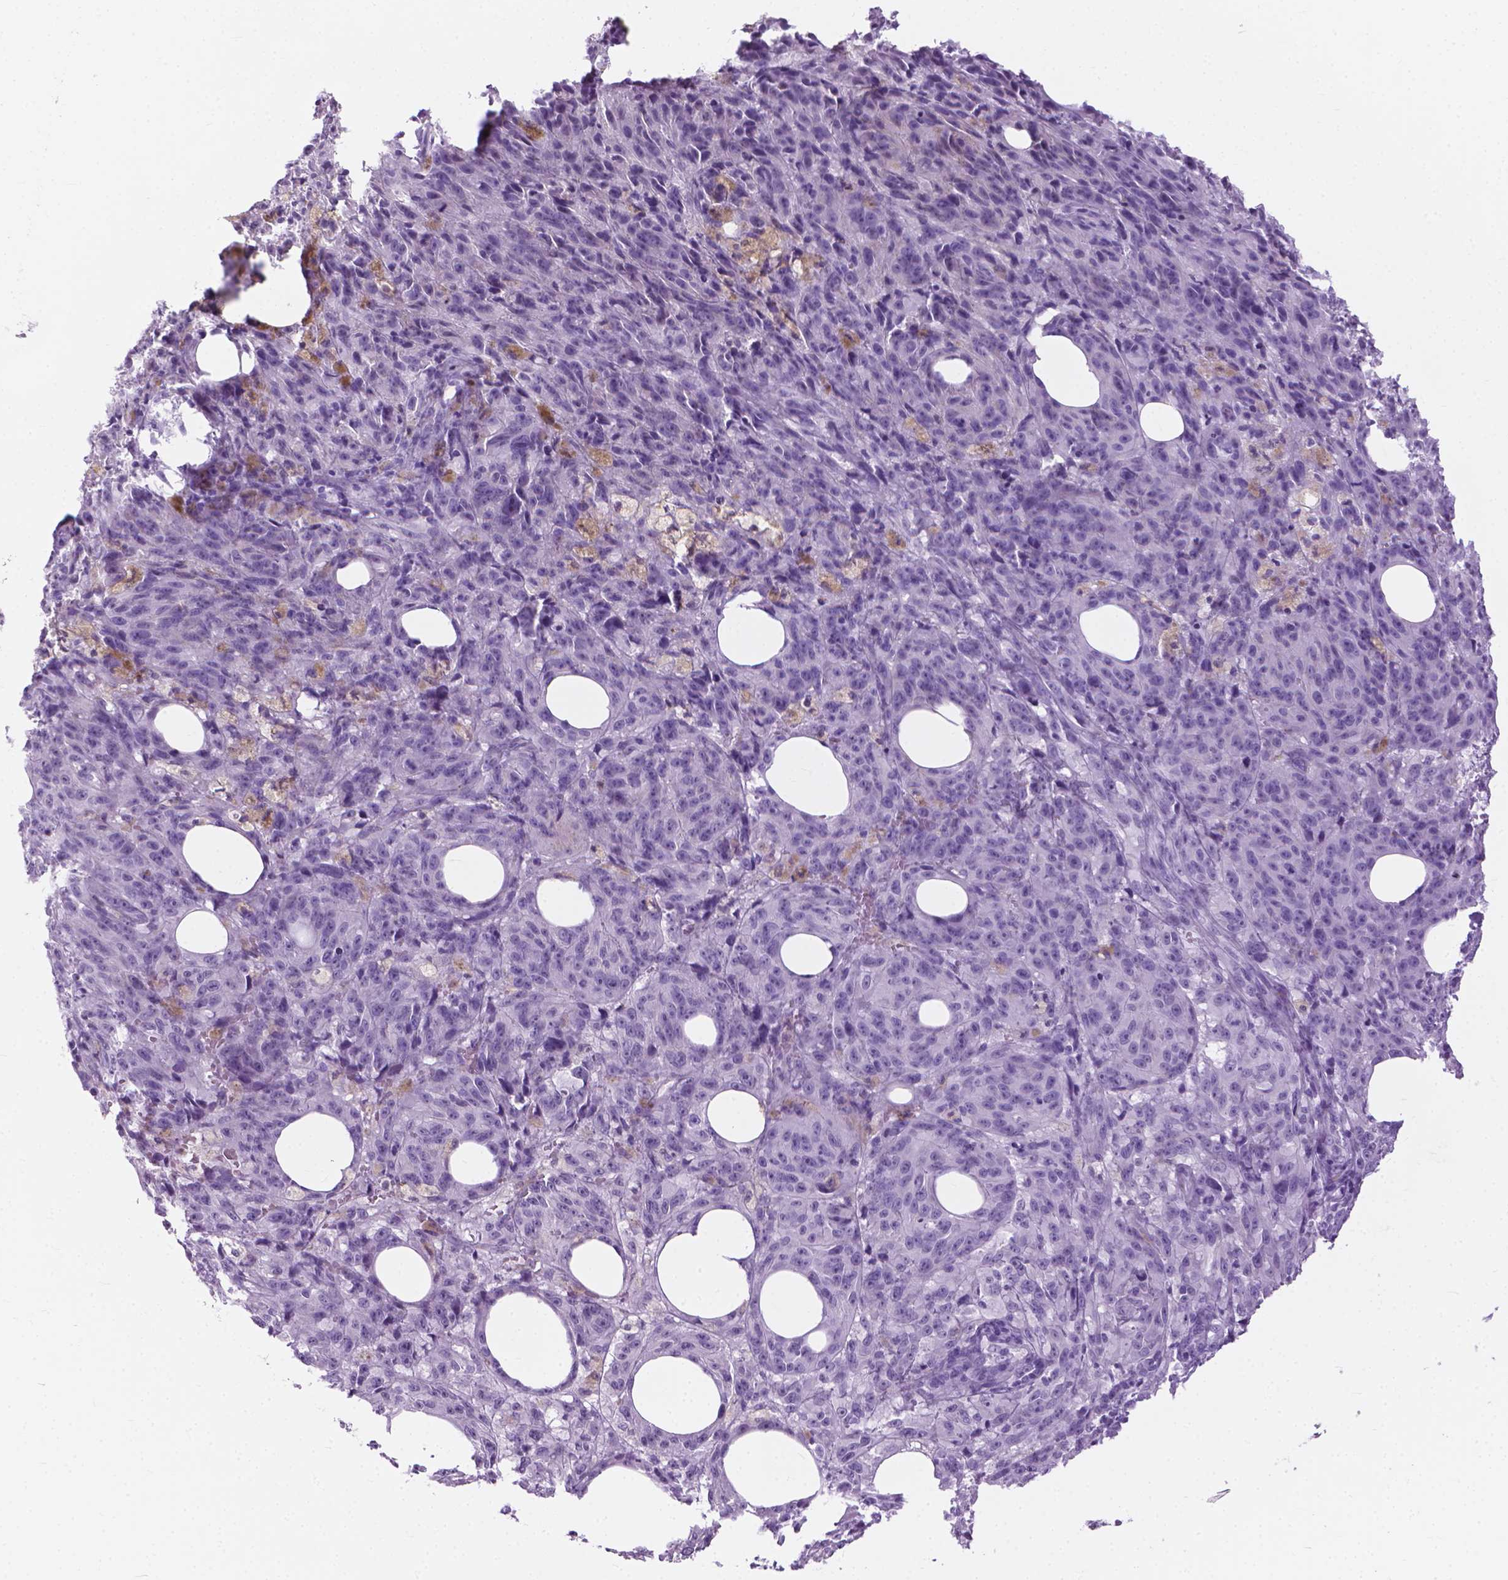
{"staining": {"intensity": "negative", "quantity": "none", "location": "none"}, "tissue": "melanoma", "cell_type": "Tumor cells", "image_type": "cancer", "snomed": [{"axis": "morphology", "description": "Malignant melanoma, NOS"}, {"axis": "topography", "description": "Skin"}], "caption": "Immunohistochemistry of human melanoma displays no positivity in tumor cells.", "gene": "HTR2B", "patient": {"sex": "female", "age": 34}}